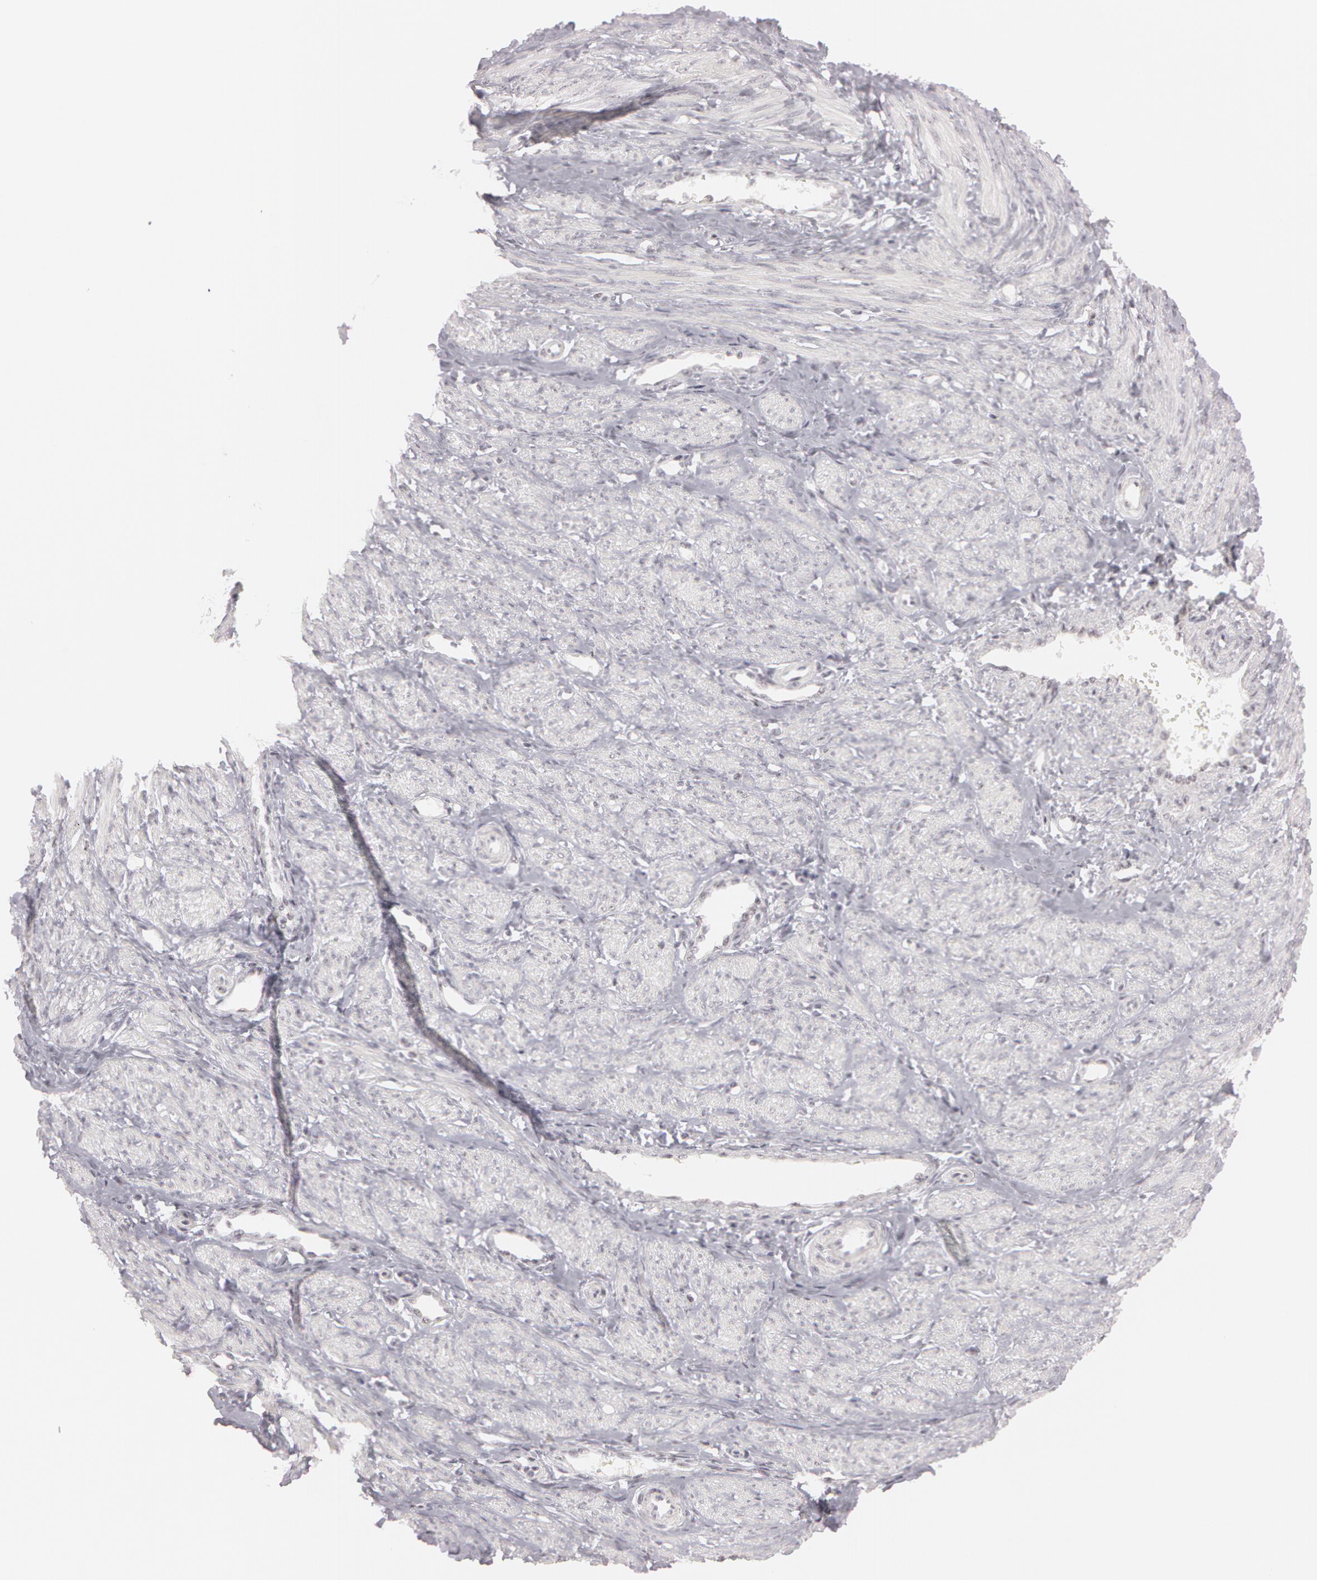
{"staining": {"intensity": "negative", "quantity": "none", "location": "none"}, "tissue": "smooth muscle", "cell_type": "Smooth muscle cells", "image_type": "normal", "snomed": [{"axis": "morphology", "description": "Normal tissue, NOS"}, {"axis": "topography", "description": "Smooth muscle"}, {"axis": "topography", "description": "Uterus"}], "caption": "A high-resolution micrograph shows IHC staining of normal smooth muscle, which exhibits no significant staining in smooth muscle cells.", "gene": "FBL", "patient": {"sex": "female", "age": 39}}